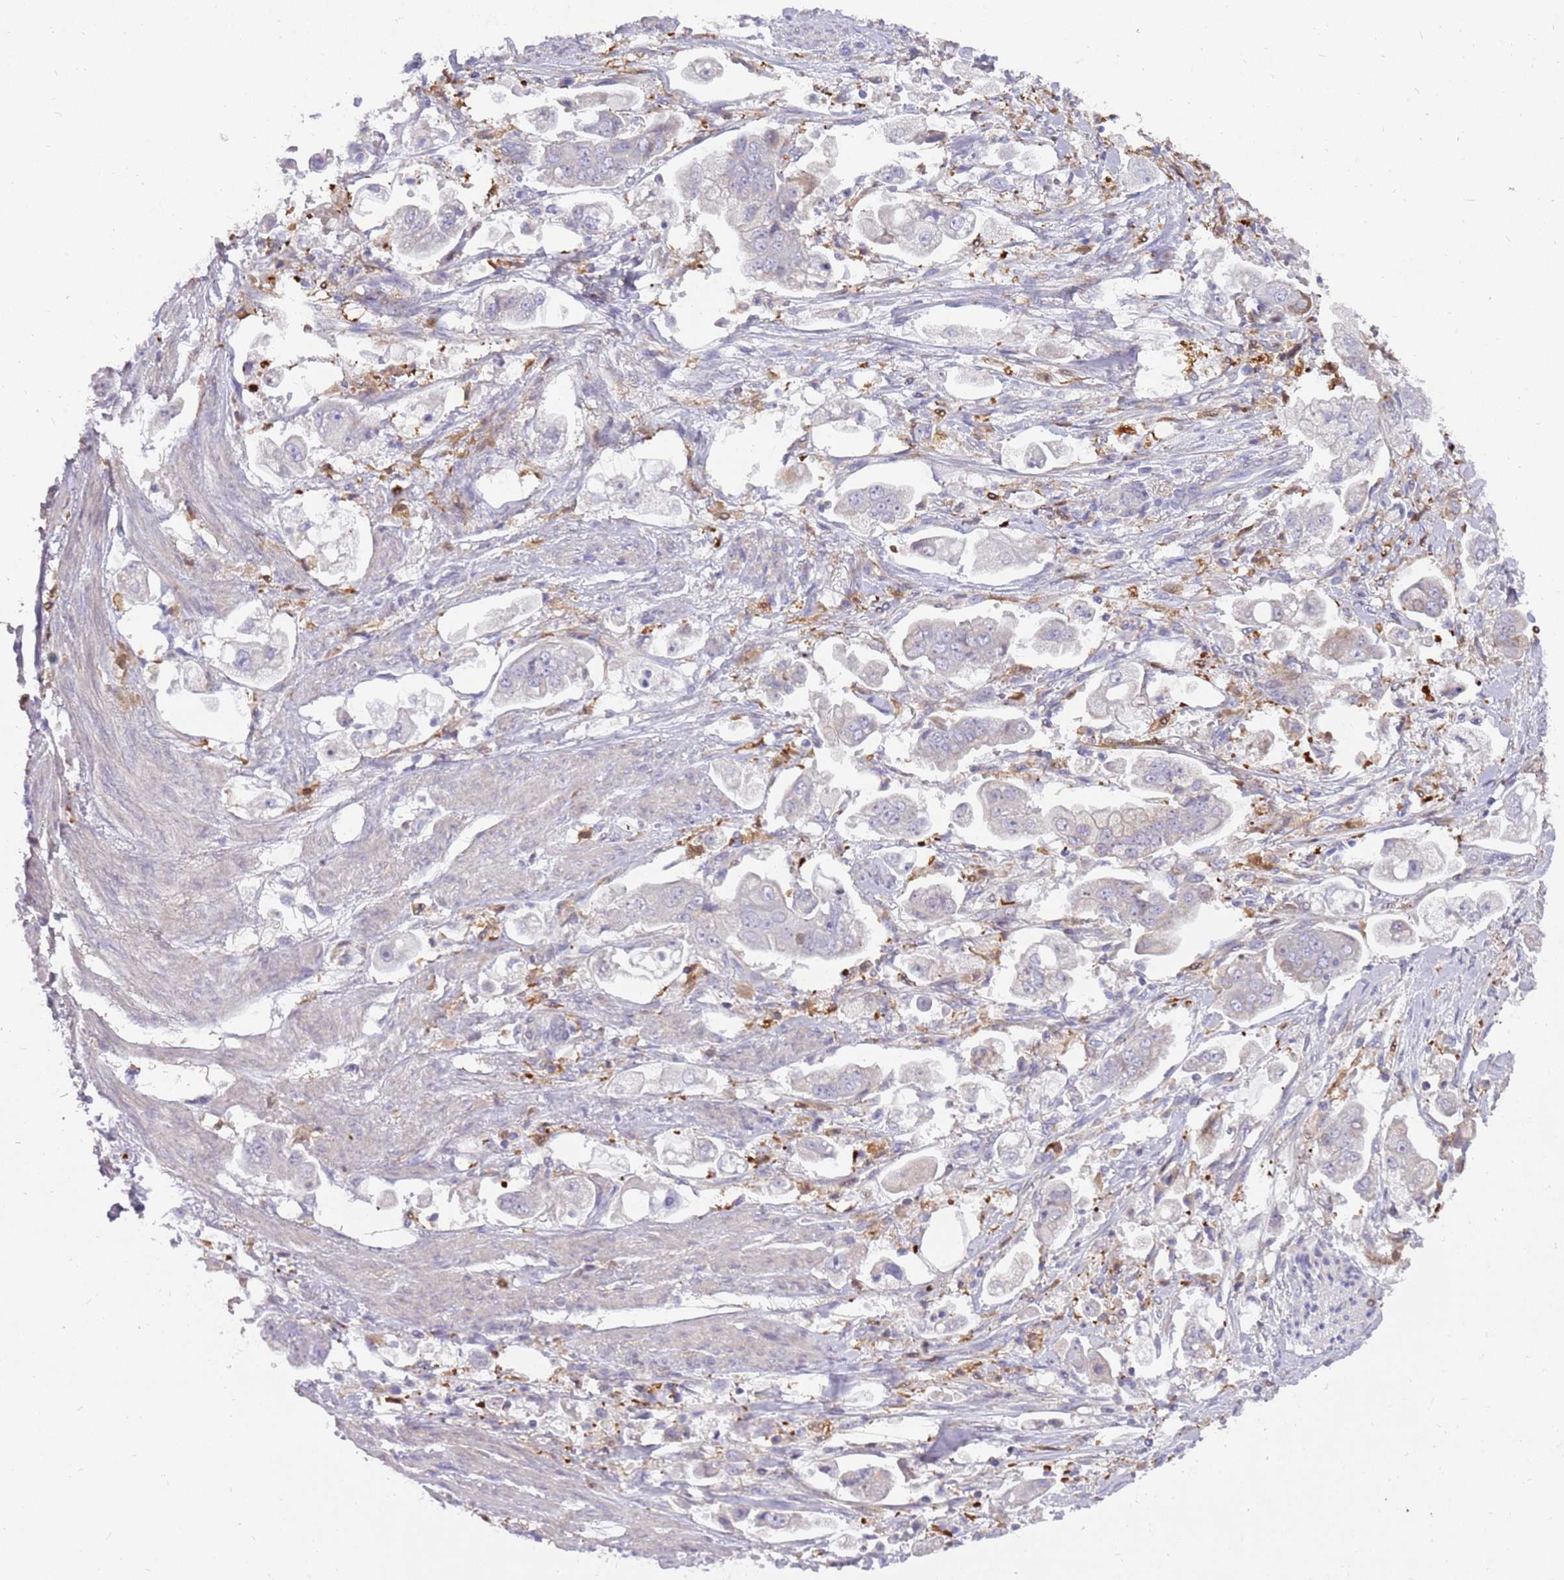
{"staining": {"intensity": "negative", "quantity": "none", "location": "none"}, "tissue": "stomach cancer", "cell_type": "Tumor cells", "image_type": "cancer", "snomed": [{"axis": "morphology", "description": "Adenocarcinoma, NOS"}, {"axis": "topography", "description": "Stomach"}], "caption": "Human stomach cancer stained for a protein using immunohistochemistry (IHC) shows no expression in tumor cells.", "gene": "DIPK1C", "patient": {"sex": "male", "age": 62}}